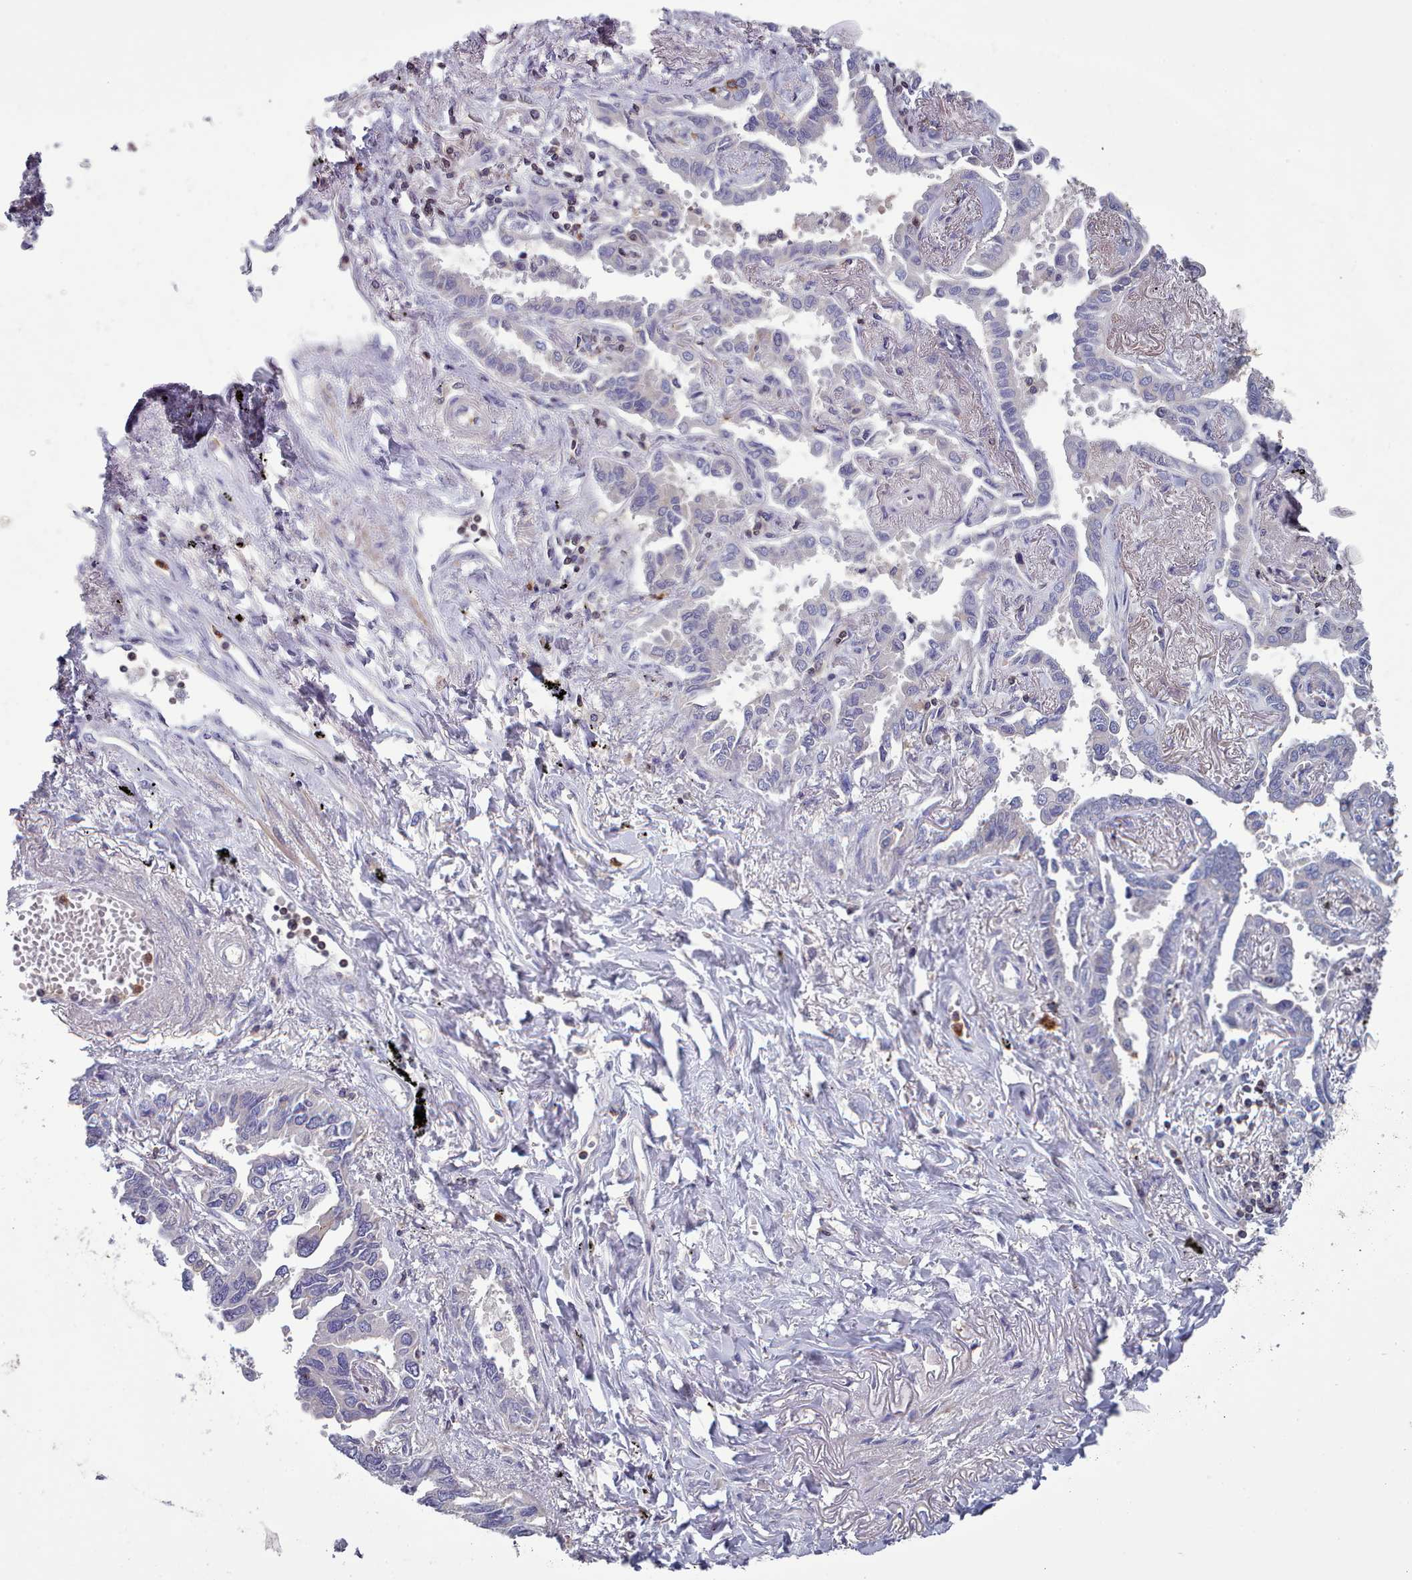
{"staining": {"intensity": "moderate", "quantity": "<25%", "location": "cytoplasmic/membranous"}, "tissue": "lung cancer", "cell_type": "Tumor cells", "image_type": "cancer", "snomed": [{"axis": "morphology", "description": "Adenocarcinoma, NOS"}, {"axis": "topography", "description": "Lung"}], "caption": "Lung adenocarcinoma was stained to show a protein in brown. There is low levels of moderate cytoplasmic/membranous expression in about <25% of tumor cells.", "gene": "RAC2", "patient": {"sex": "male", "age": 67}}